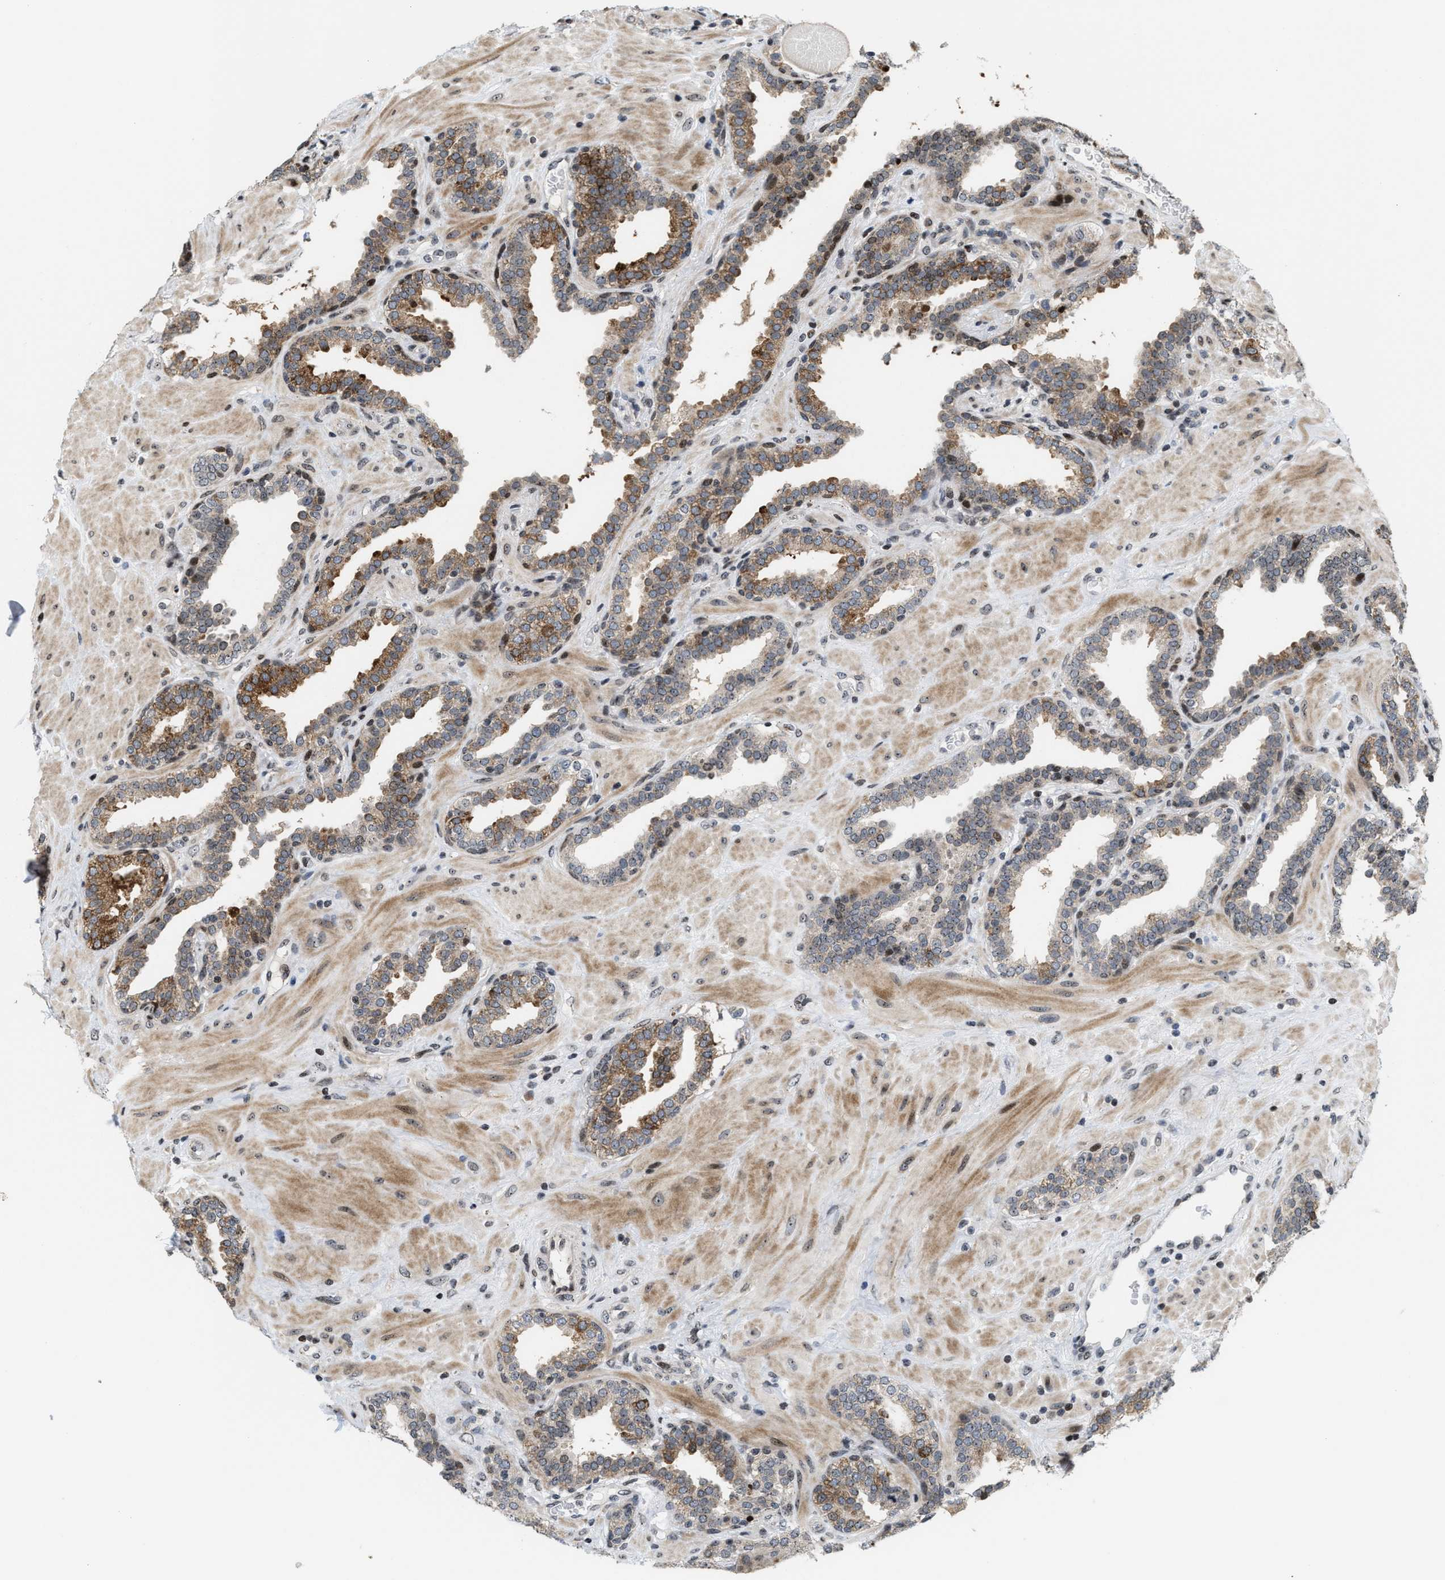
{"staining": {"intensity": "moderate", "quantity": ">75%", "location": "cytoplasmic/membranous"}, "tissue": "prostate", "cell_type": "Glandular cells", "image_type": "normal", "snomed": [{"axis": "morphology", "description": "Normal tissue, NOS"}, {"axis": "topography", "description": "Prostate"}], "caption": "A medium amount of moderate cytoplasmic/membranous positivity is appreciated in approximately >75% of glandular cells in normal prostate. The staining was performed using DAB (3,3'-diaminobenzidine) to visualize the protein expression in brown, while the nuclei were stained in blue with hematoxylin (Magnification: 20x).", "gene": "PDZD2", "patient": {"sex": "male", "age": 51}}